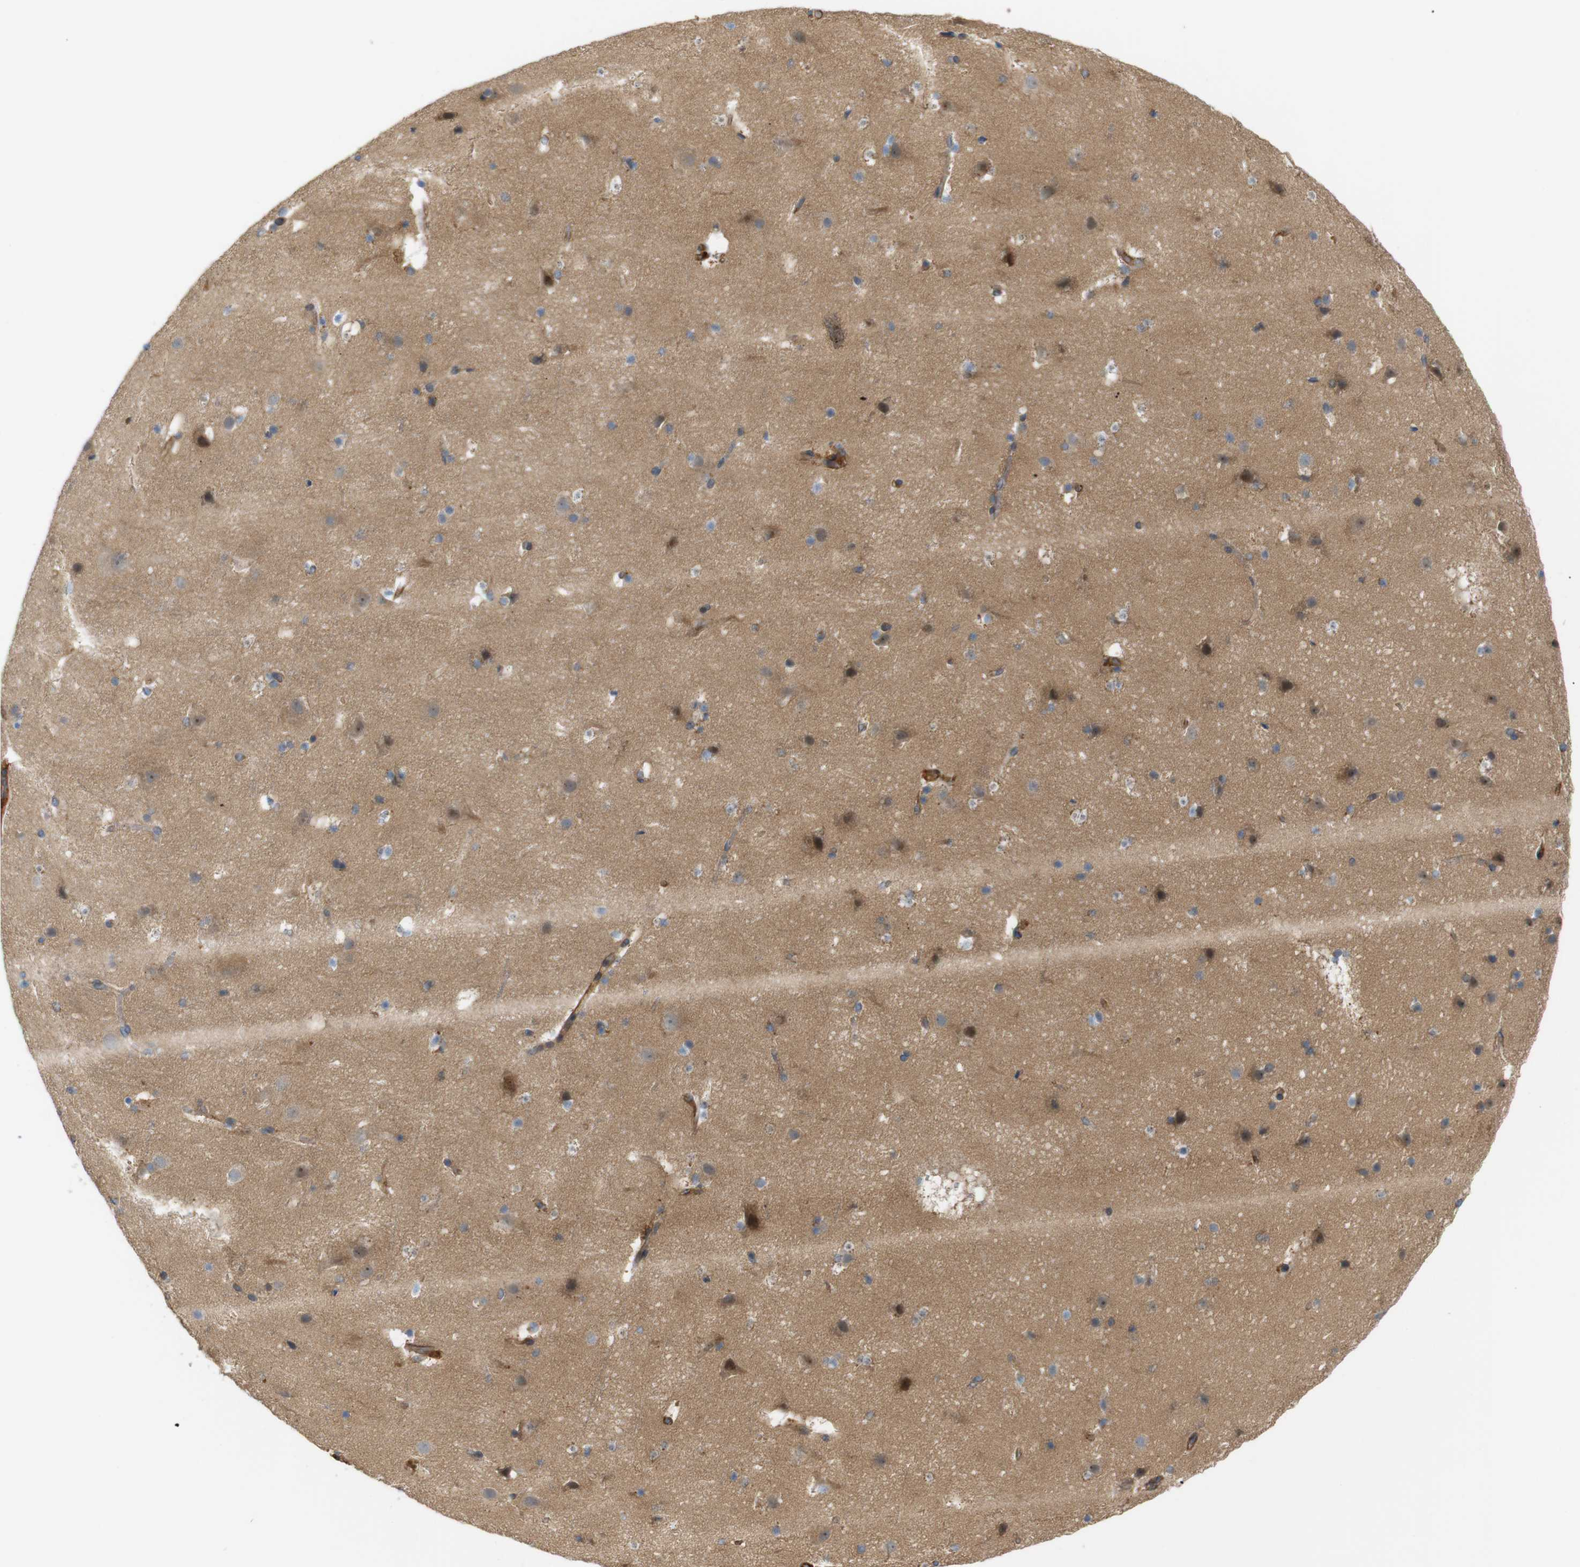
{"staining": {"intensity": "moderate", "quantity": ">75%", "location": "cytoplasmic/membranous"}, "tissue": "cerebral cortex", "cell_type": "Endothelial cells", "image_type": "normal", "snomed": [{"axis": "morphology", "description": "Normal tissue, NOS"}, {"axis": "topography", "description": "Cerebral cortex"}], "caption": "Moderate cytoplasmic/membranous positivity is appreciated in about >75% of endothelial cells in benign cerebral cortex.", "gene": "RPTOR", "patient": {"sex": "male", "age": 45}}